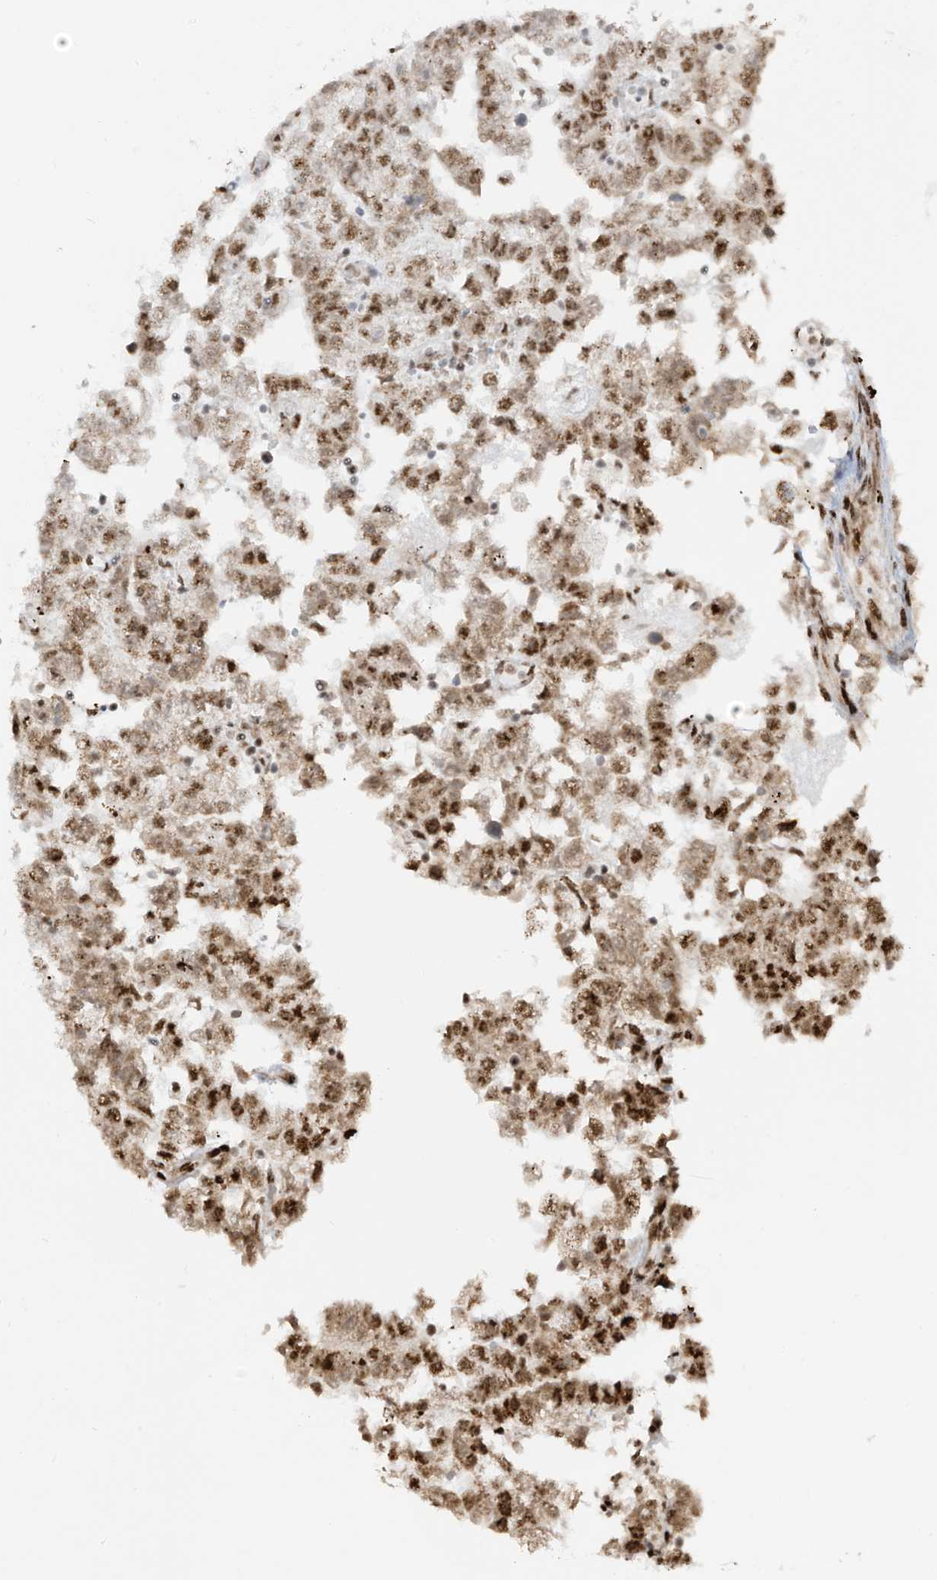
{"staining": {"intensity": "moderate", "quantity": ">75%", "location": "cytoplasmic/membranous,nuclear"}, "tissue": "testis cancer", "cell_type": "Tumor cells", "image_type": "cancer", "snomed": [{"axis": "morphology", "description": "Carcinoma, Embryonal, NOS"}, {"axis": "topography", "description": "Testis"}], "caption": "Immunohistochemical staining of testis embryonal carcinoma exhibits moderate cytoplasmic/membranous and nuclear protein staining in approximately >75% of tumor cells.", "gene": "LBH", "patient": {"sex": "male", "age": 25}}